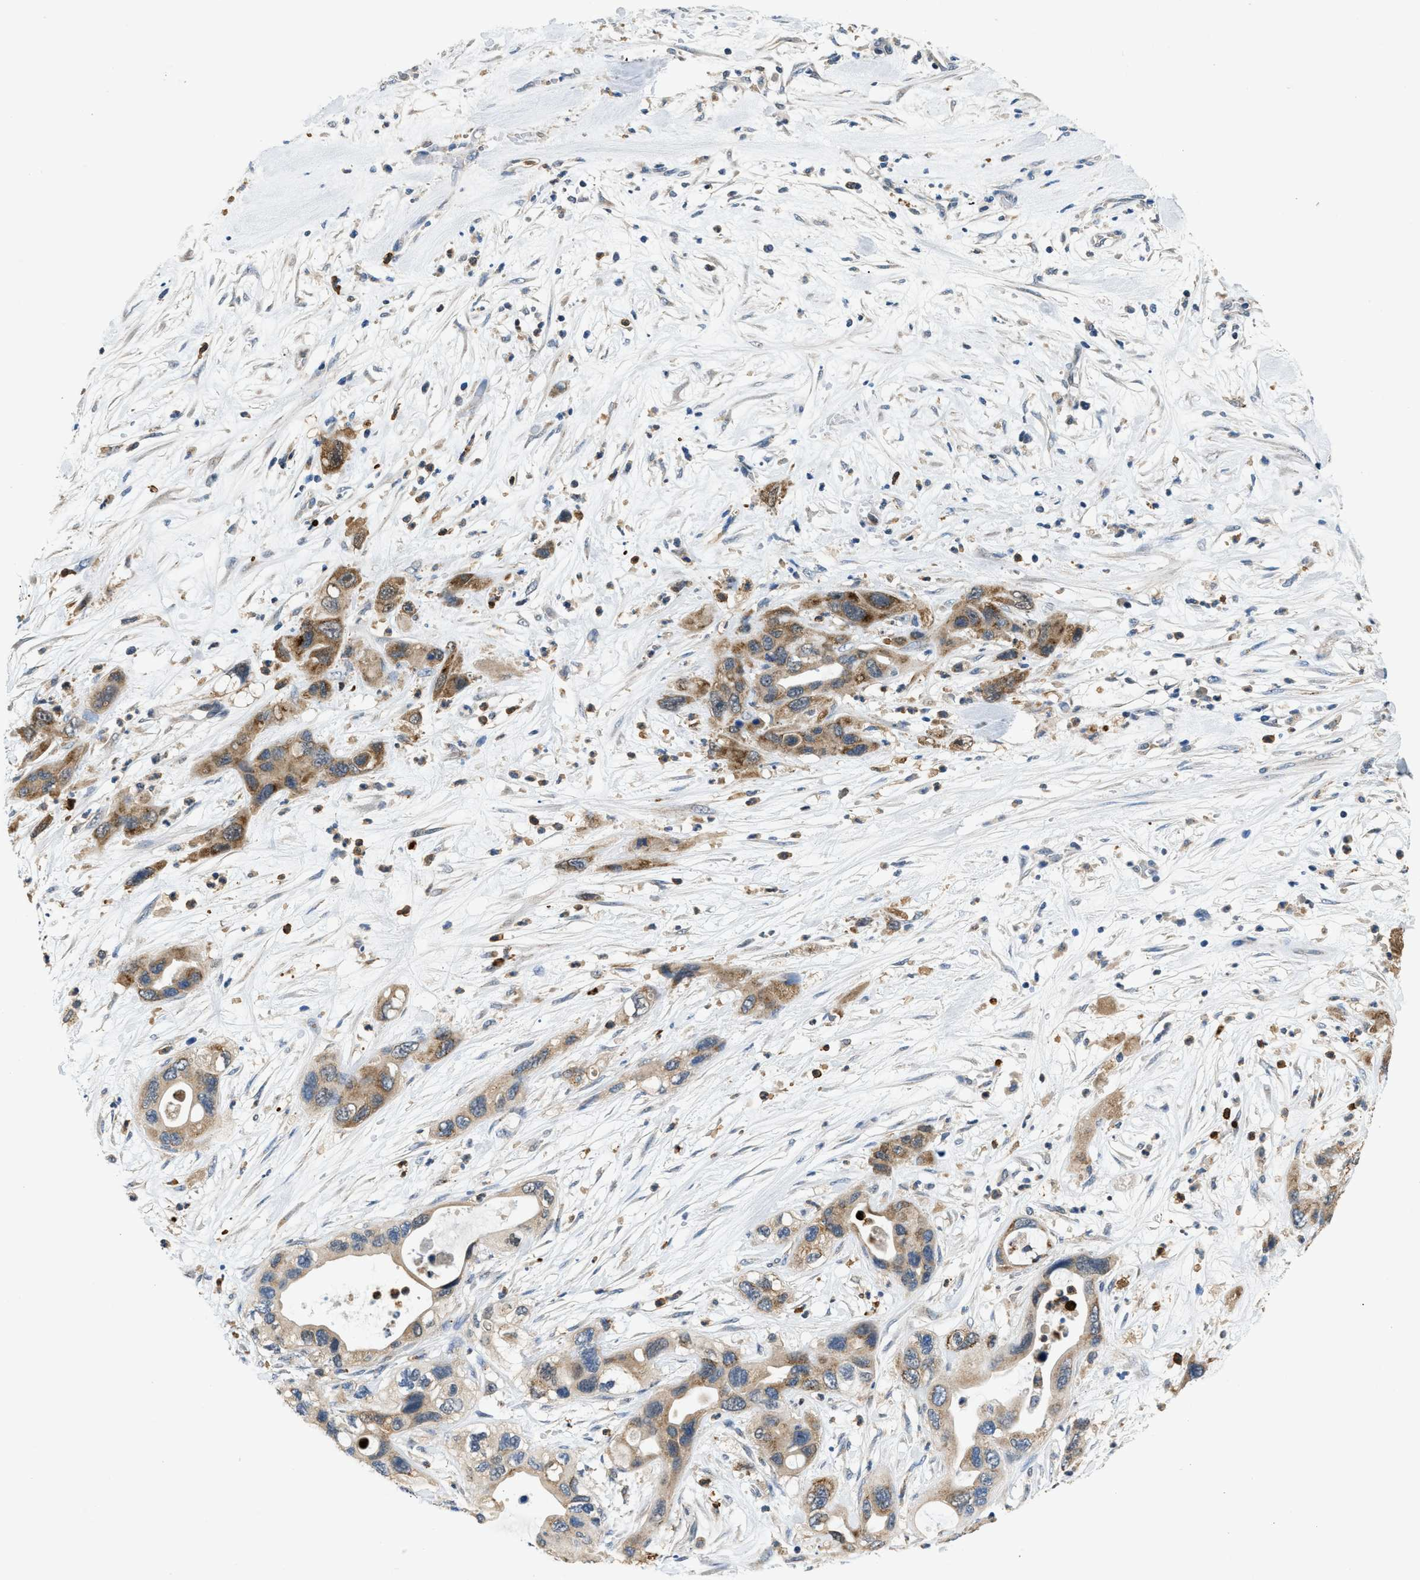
{"staining": {"intensity": "moderate", "quantity": ">75%", "location": "cytoplasmic/membranous"}, "tissue": "pancreatic cancer", "cell_type": "Tumor cells", "image_type": "cancer", "snomed": [{"axis": "morphology", "description": "Adenocarcinoma, NOS"}, {"axis": "topography", "description": "Pancreas"}], "caption": "Adenocarcinoma (pancreatic) stained with a protein marker demonstrates moderate staining in tumor cells.", "gene": "TOMM34", "patient": {"sex": "female", "age": 71}}